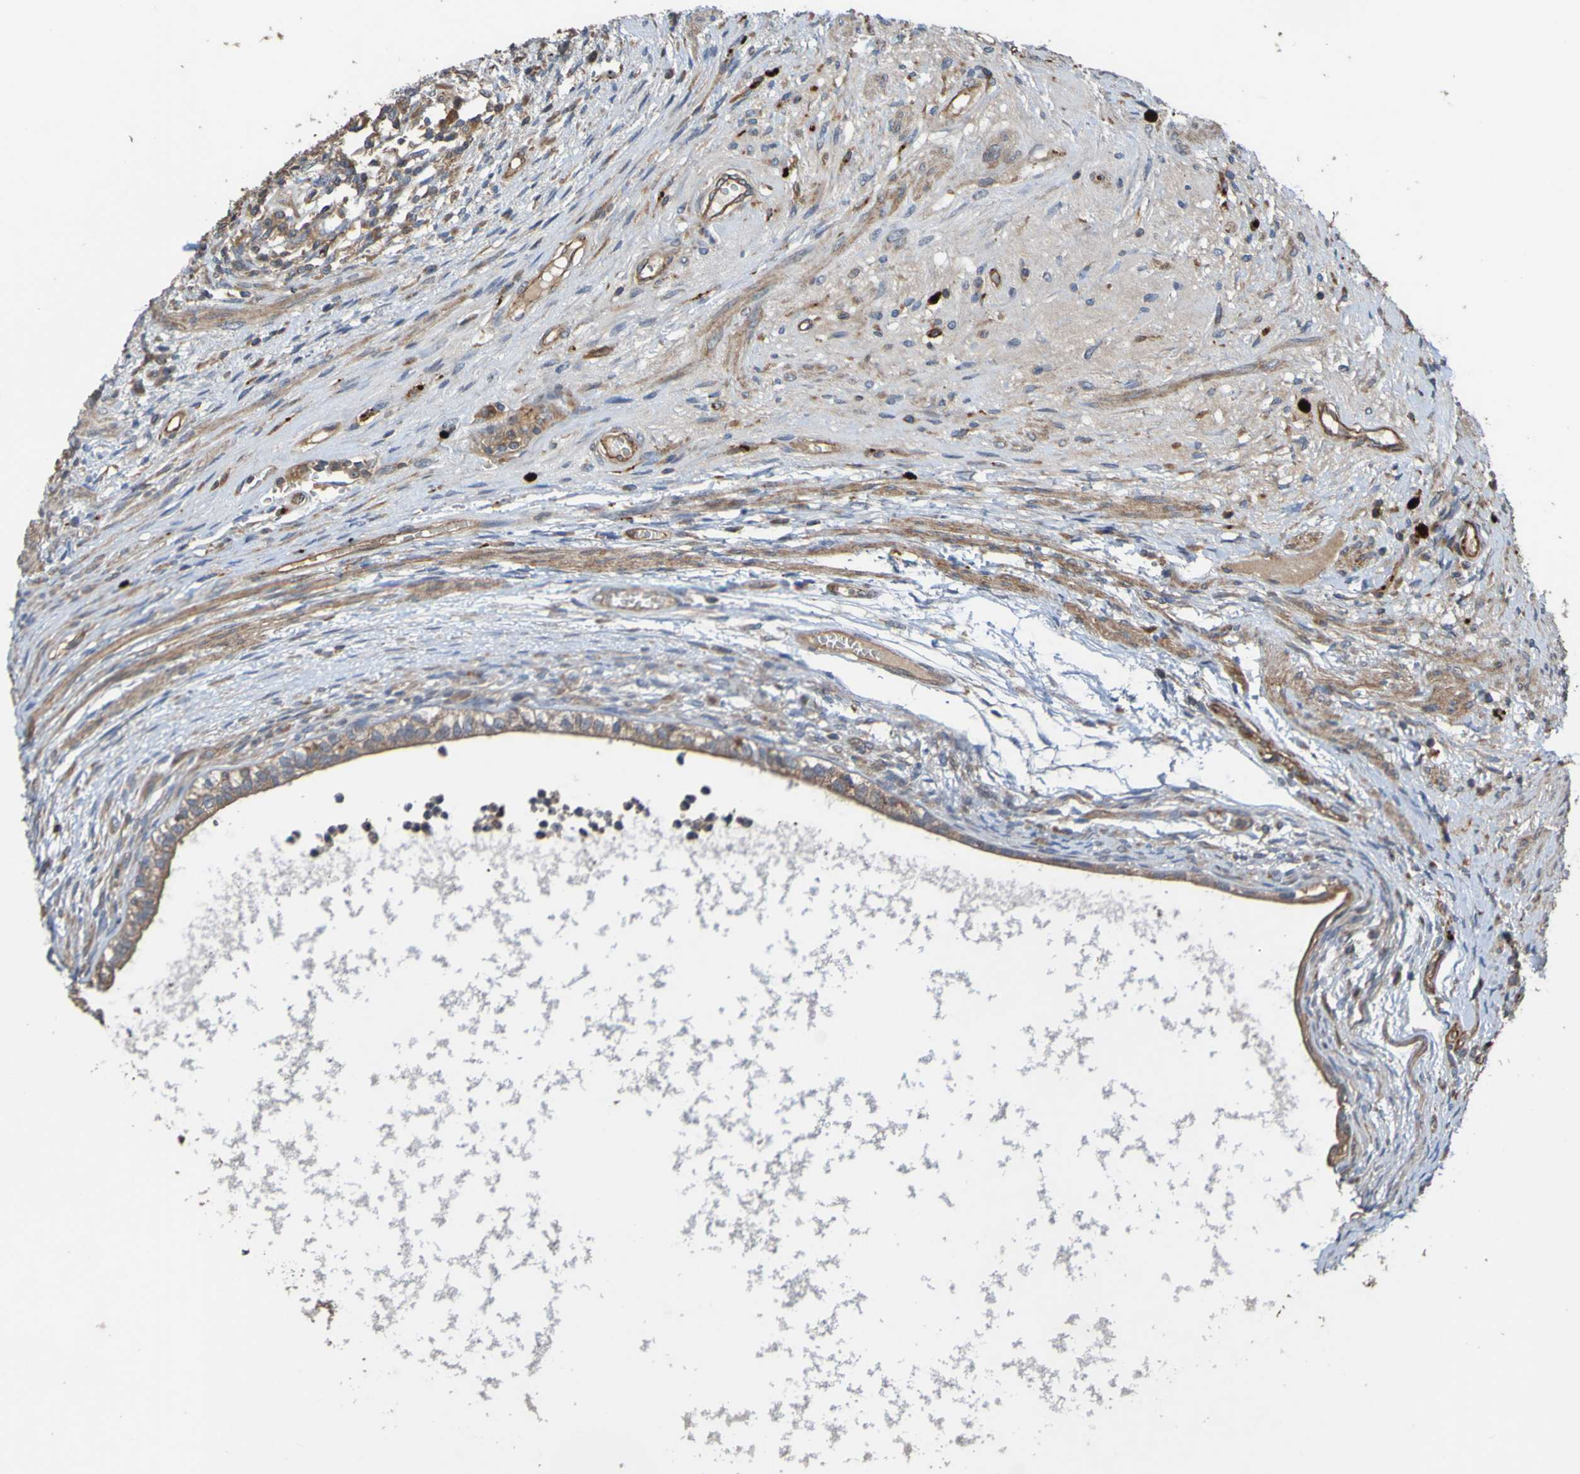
{"staining": {"intensity": "moderate", "quantity": ">75%", "location": "cytoplasmic/membranous"}, "tissue": "testis cancer", "cell_type": "Tumor cells", "image_type": "cancer", "snomed": [{"axis": "morphology", "description": "Carcinoma, Embryonal, NOS"}, {"axis": "topography", "description": "Testis"}], "caption": "Immunohistochemistry (IHC) micrograph of neoplastic tissue: embryonal carcinoma (testis) stained using IHC reveals medium levels of moderate protein expression localized specifically in the cytoplasmic/membranous of tumor cells, appearing as a cytoplasmic/membranous brown color.", "gene": "UCN", "patient": {"sex": "male", "age": 26}}